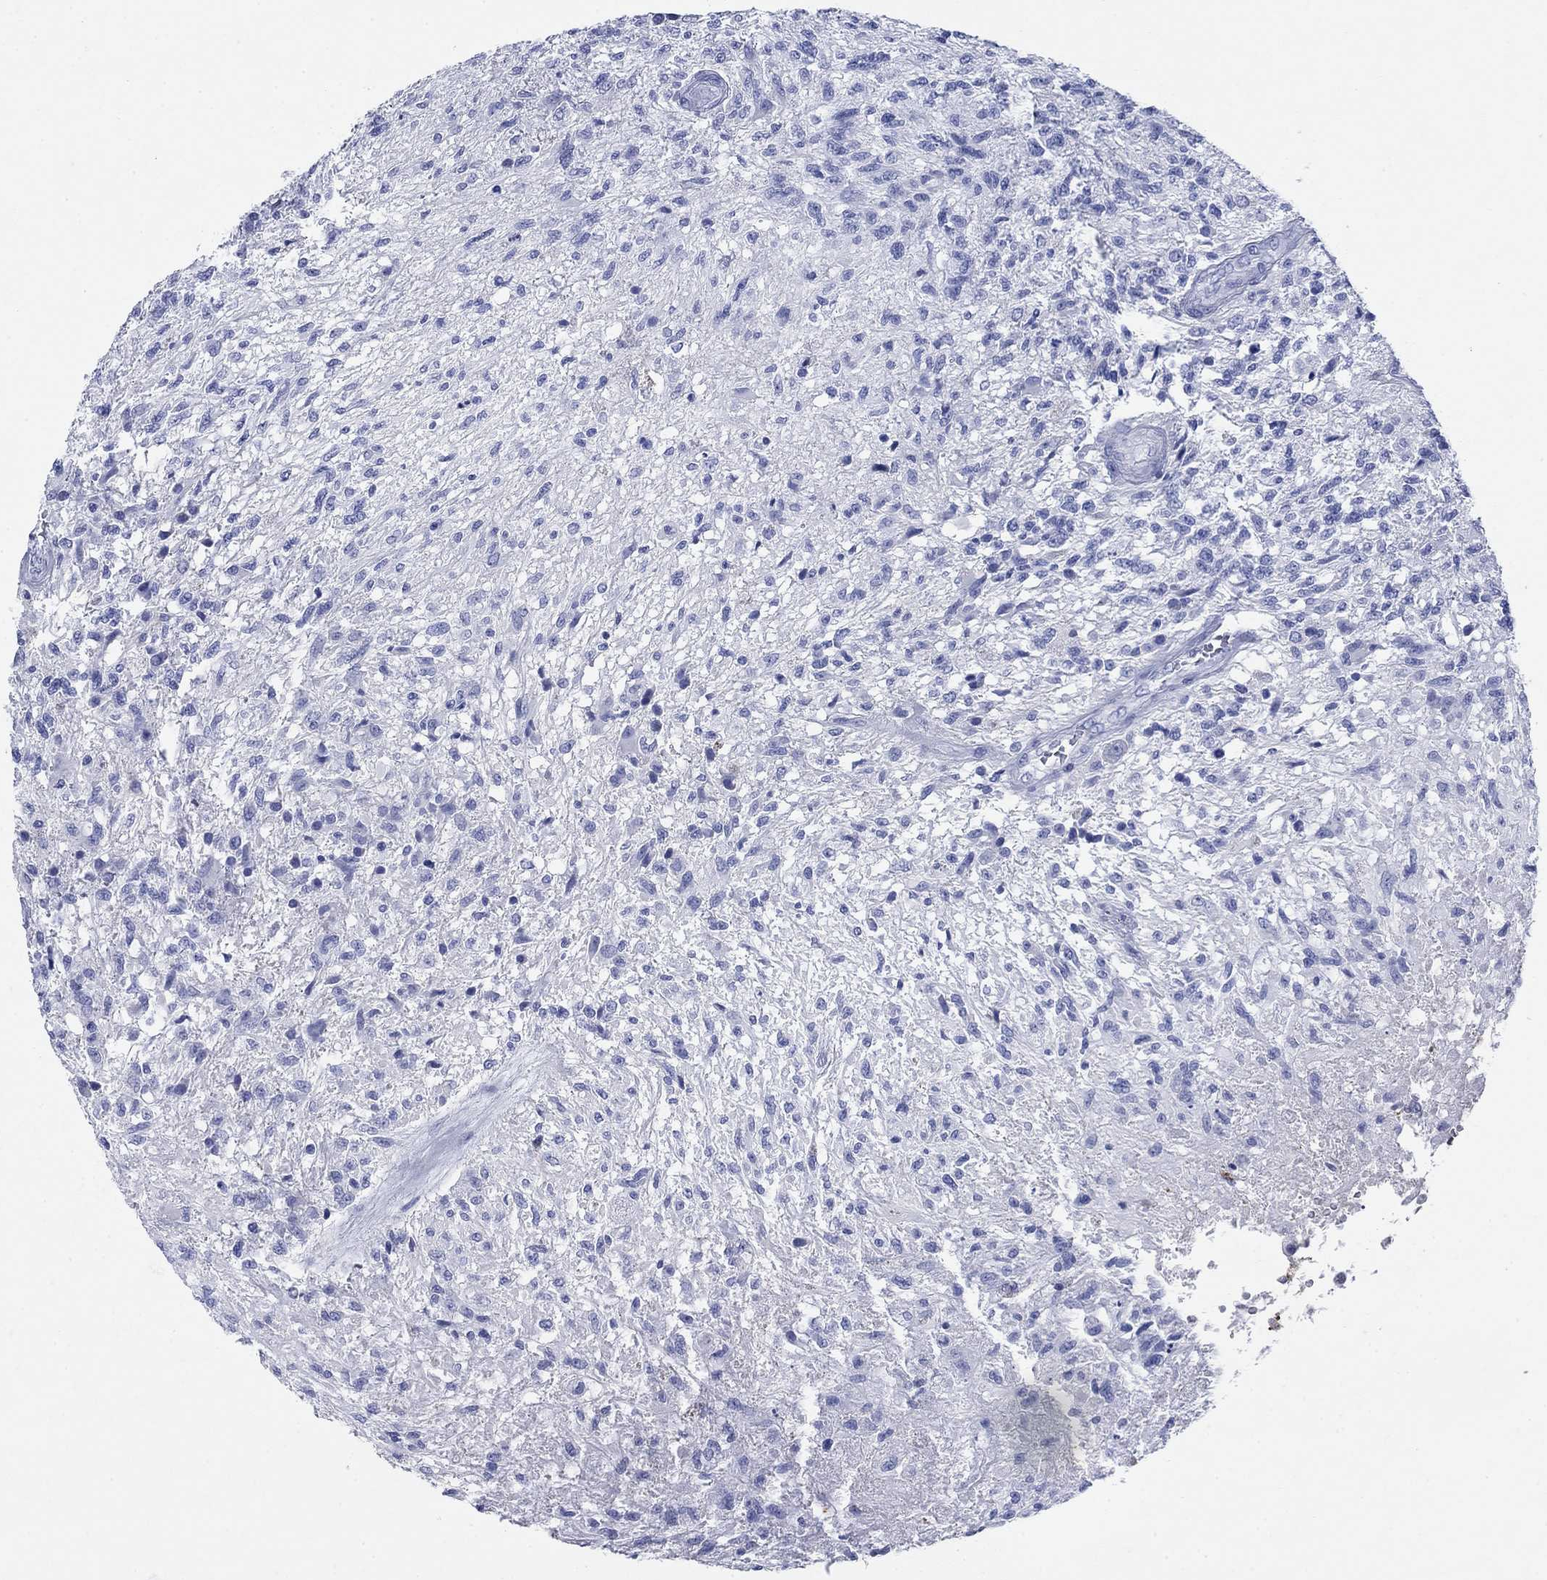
{"staining": {"intensity": "negative", "quantity": "none", "location": "none"}, "tissue": "glioma", "cell_type": "Tumor cells", "image_type": "cancer", "snomed": [{"axis": "morphology", "description": "Glioma, malignant, High grade"}, {"axis": "topography", "description": "Brain"}], "caption": "Glioma stained for a protein using IHC exhibits no expression tumor cells.", "gene": "AZU1", "patient": {"sex": "male", "age": 56}}